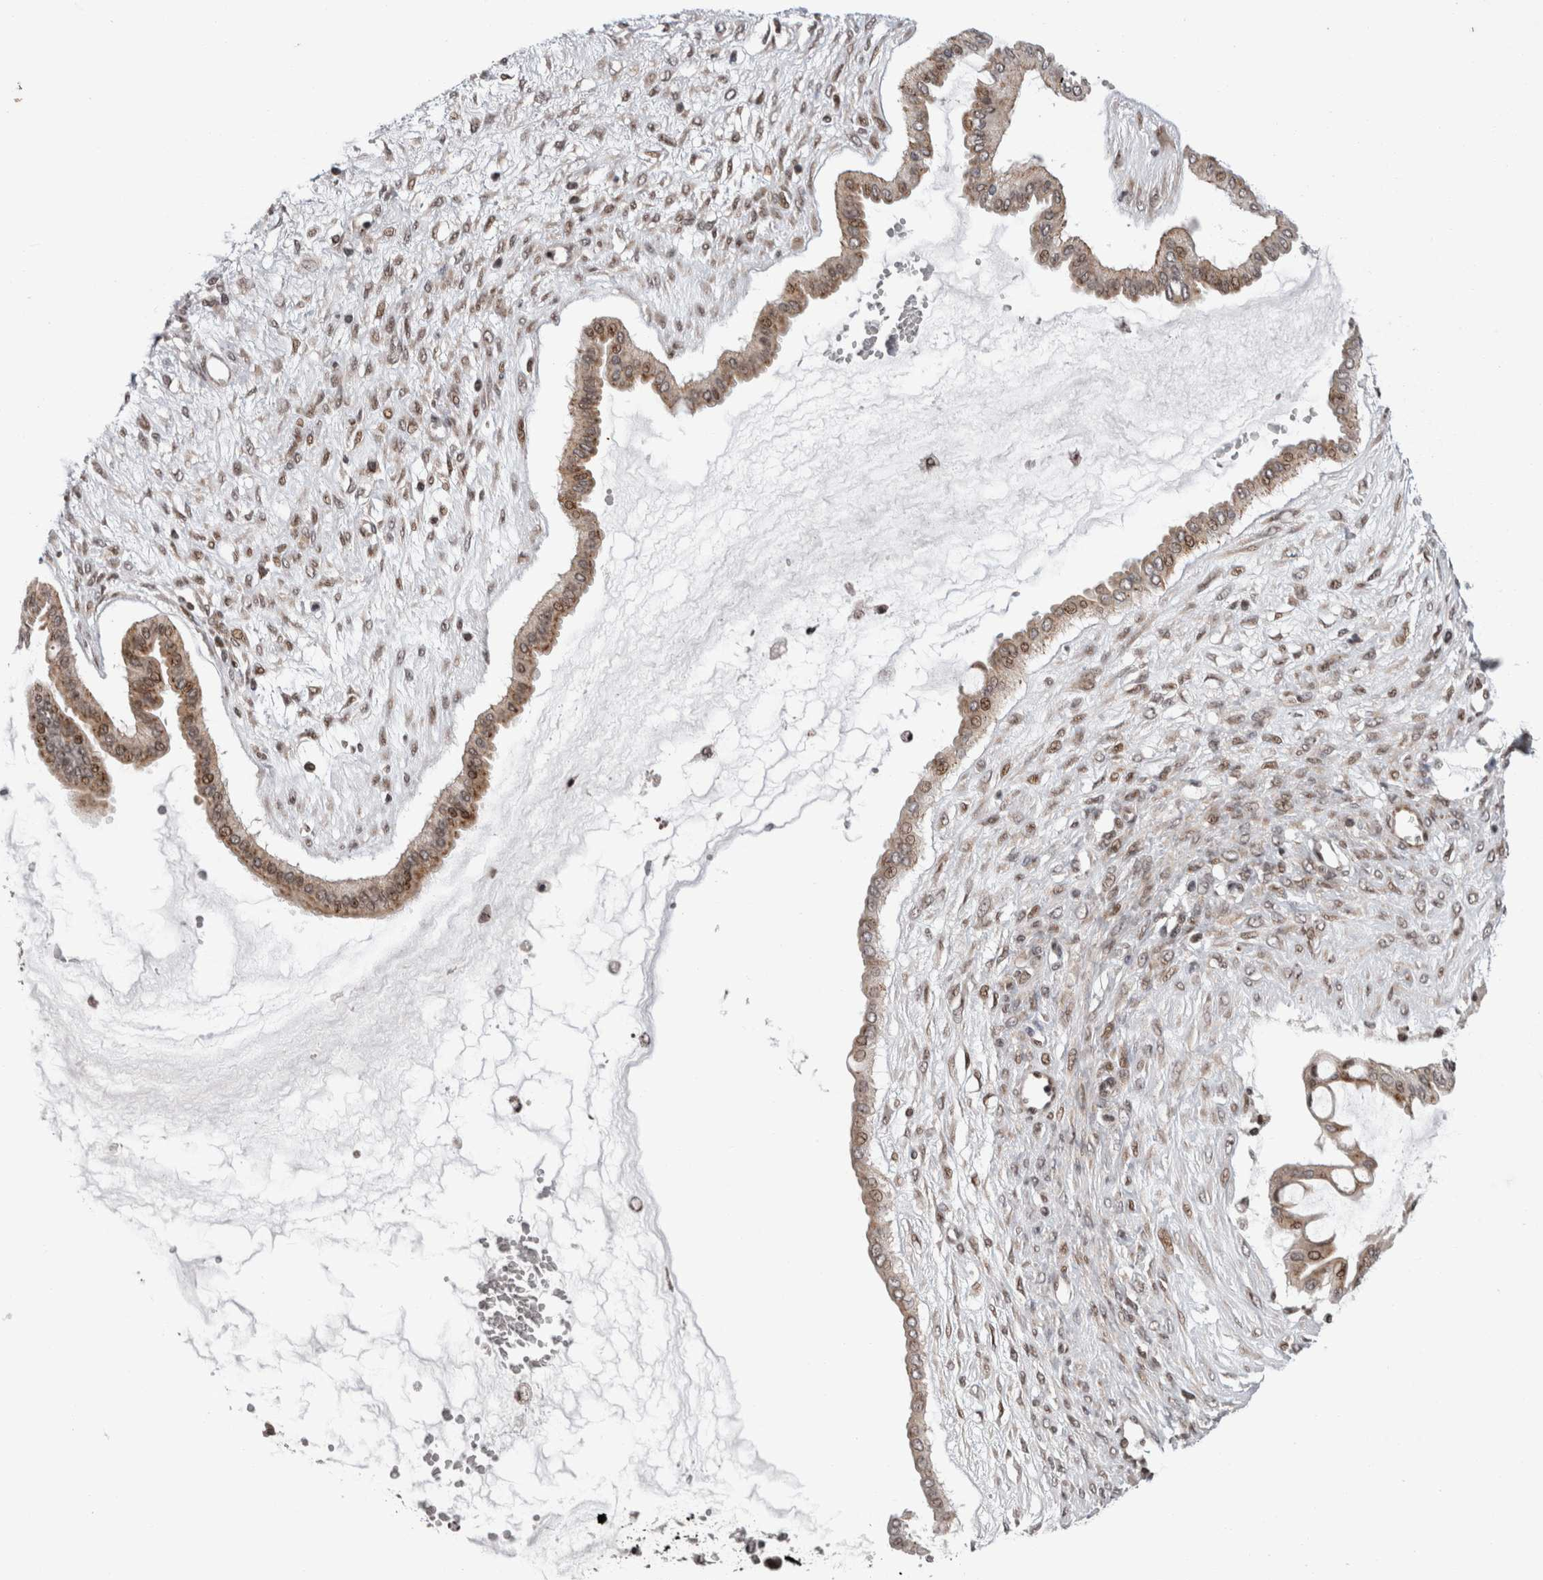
{"staining": {"intensity": "weak", "quantity": ">75%", "location": "cytoplasmic/membranous,nuclear"}, "tissue": "ovarian cancer", "cell_type": "Tumor cells", "image_type": "cancer", "snomed": [{"axis": "morphology", "description": "Cystadenocarcinoma, mucinous, NOS"}, {"axis": "topography", "description": "Ovary"}], "caption": "A histopathology image of ovarian cancer (mucinous cystadenocarcinoma) stained for a protein displays weak cytoplasmic/membranous and nuclear brown staining in tumor cells. (DAB (3,3'-diaminobenzidine) = brown stain, brightfield microscopy at high magnification).", "gene": "ZBTB11", "patient": {"sex": "female", "age": 73}}